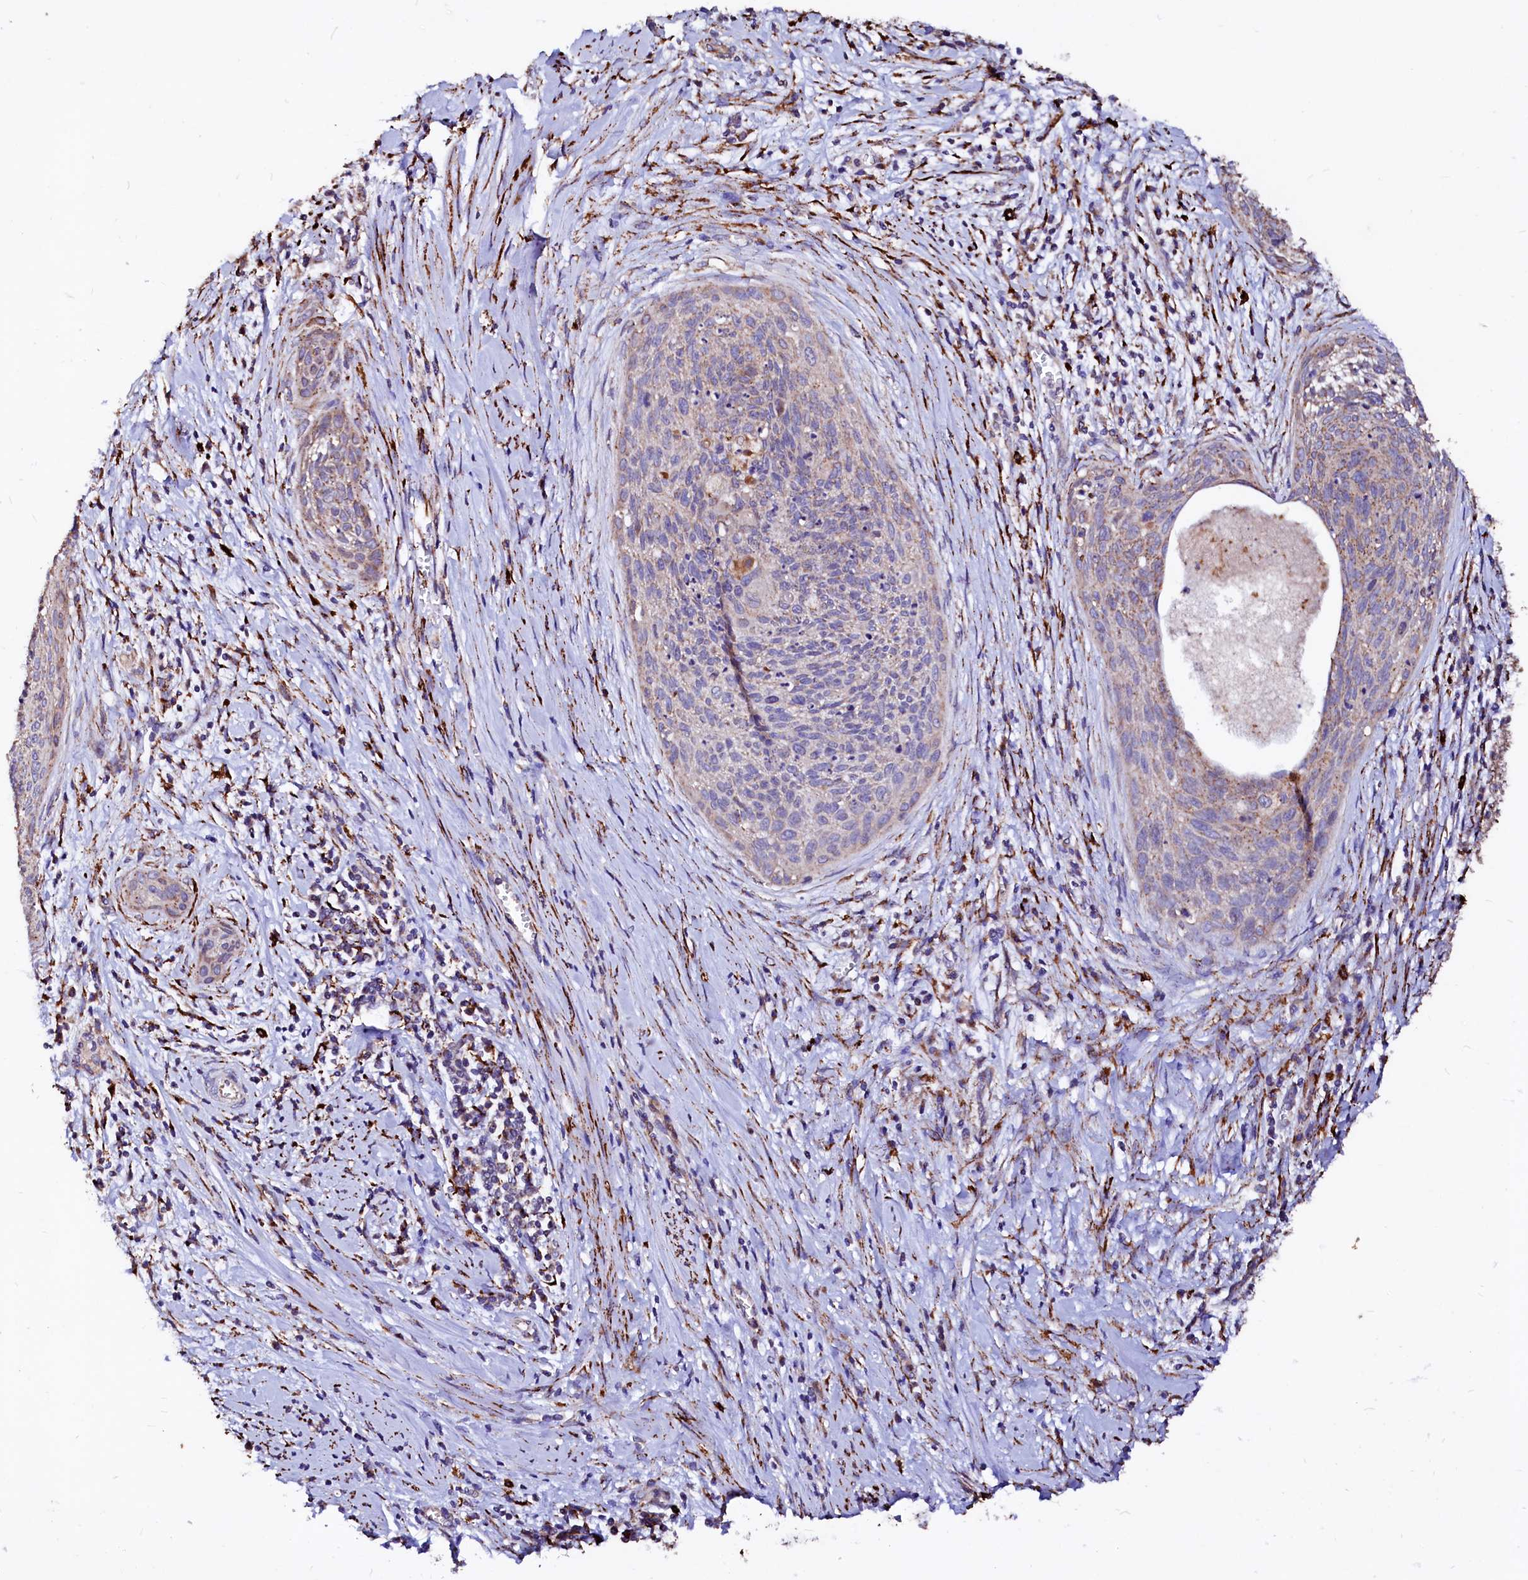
{"staining": {"intensity": "weak", "quantity": "<25%", "location": "cytoplasmic/membranous"}, "tissue": "cervical cancer", "cell_type": "Tumor cells", "image_type": "cancer", "snomed": [{"axis": "morphology", "description": "Squamous cell carcinoma, NOS"}, {"axis": "topography", "description": "Cervix"}], "caption": "High power microscopy micrograph of an immunohistochemistry (IHC) micrograph of cervical cancer, revealing no significant expression in tumor cells.", "gene": "MAOB", "patient": {"sex": "female", "age": 55}}